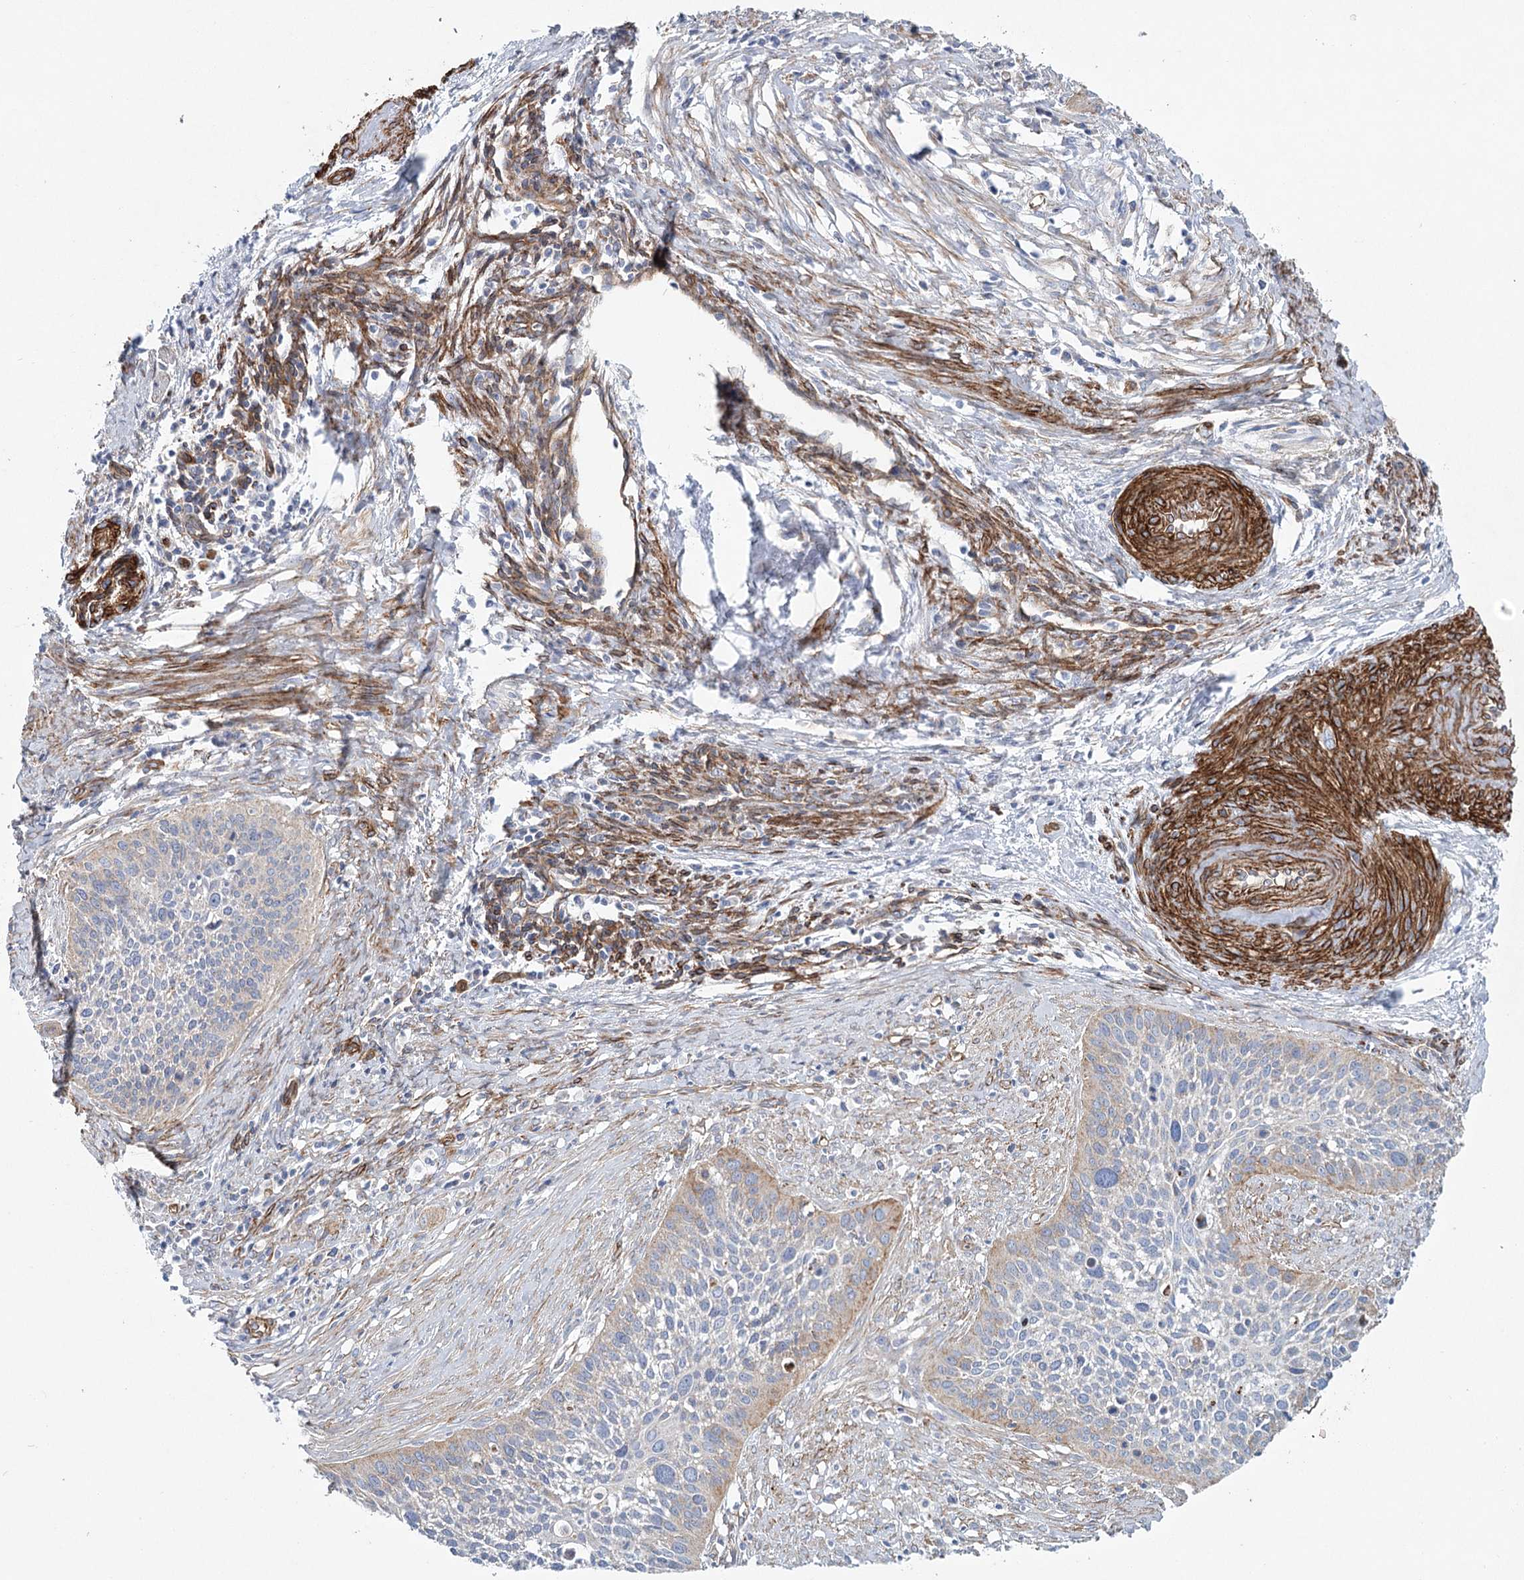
{"staining": {"intensity": "moderate", "quantity": "<25%", "location": "cytoplasmic/membranous"}, "tissue": "cervical cancer", "cell_type": "Tumor cells", "image_type": "cancer", "snomed": [{"axis": "morphology", "description": "Squamous cell carcinoma, NOS"}, {"axis": "topography", "description": "Cervix"}], "caption": "A micrograph of human cervical squamous cell carcinoma stained for a protein demonstrates moderate cytoplasmic/membranous brown staining in tumor cells. (brown staining indicates protein expression, while blue staining denotes nuclei).", "gene": "TMEM164", "patient": {"sex": "female", "age": 34}}